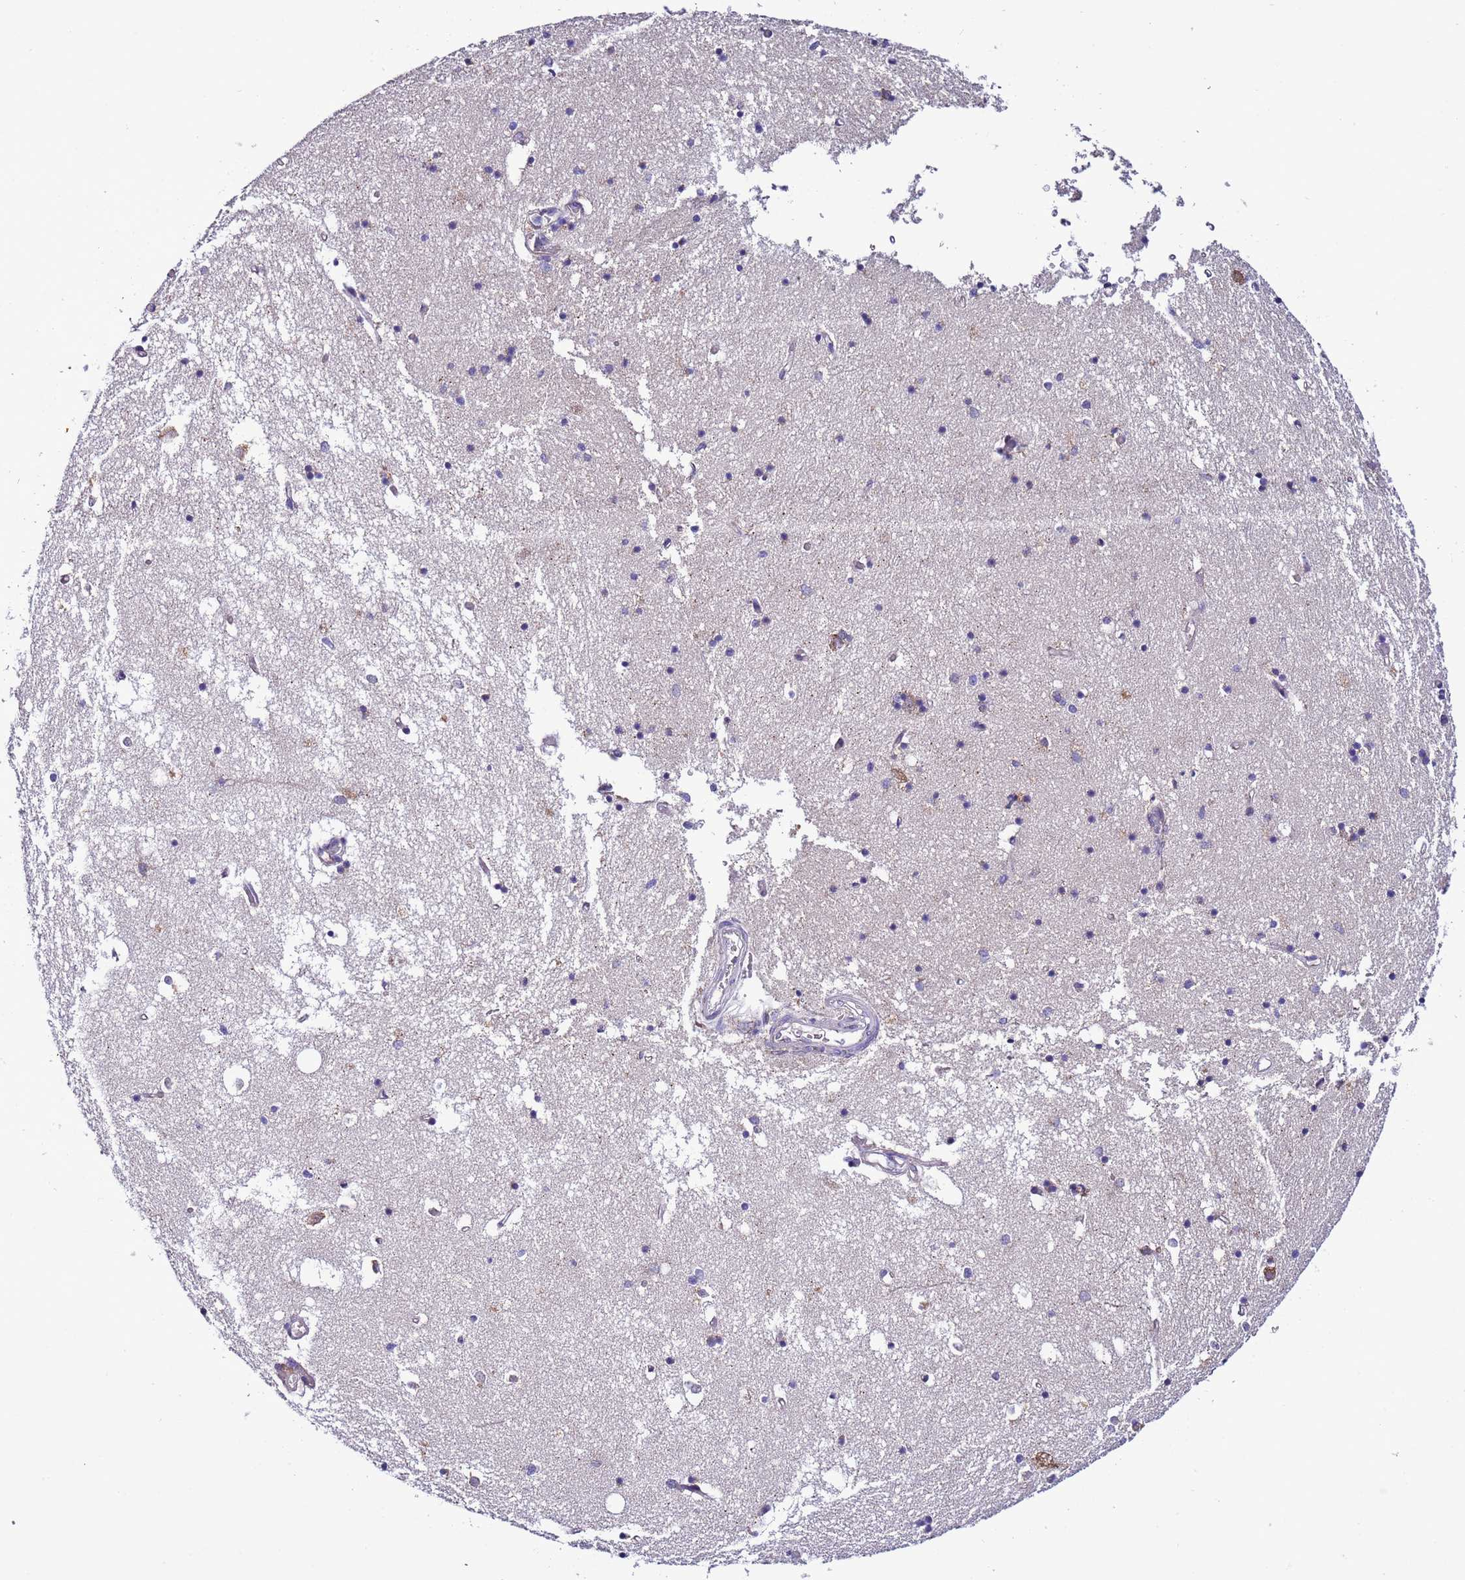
{"staining": {"intensity": "negative", "quantity": "none", "location": "none"}, "tissue": "hippocampus", "cell_type": "Glial cells", "image_type": "normal", "snomed": [{"axis": "morphology", "description": "Normal tissue, NOS"}, {"axis": "topography", "description": "Hippocampus"}], "caption": "A photomicrograph of hippocampus stained for a protein demonstrates no brown staining in glial cells.", "gene": "AHI1", "patient": {"sex": "male", "age": 70}}